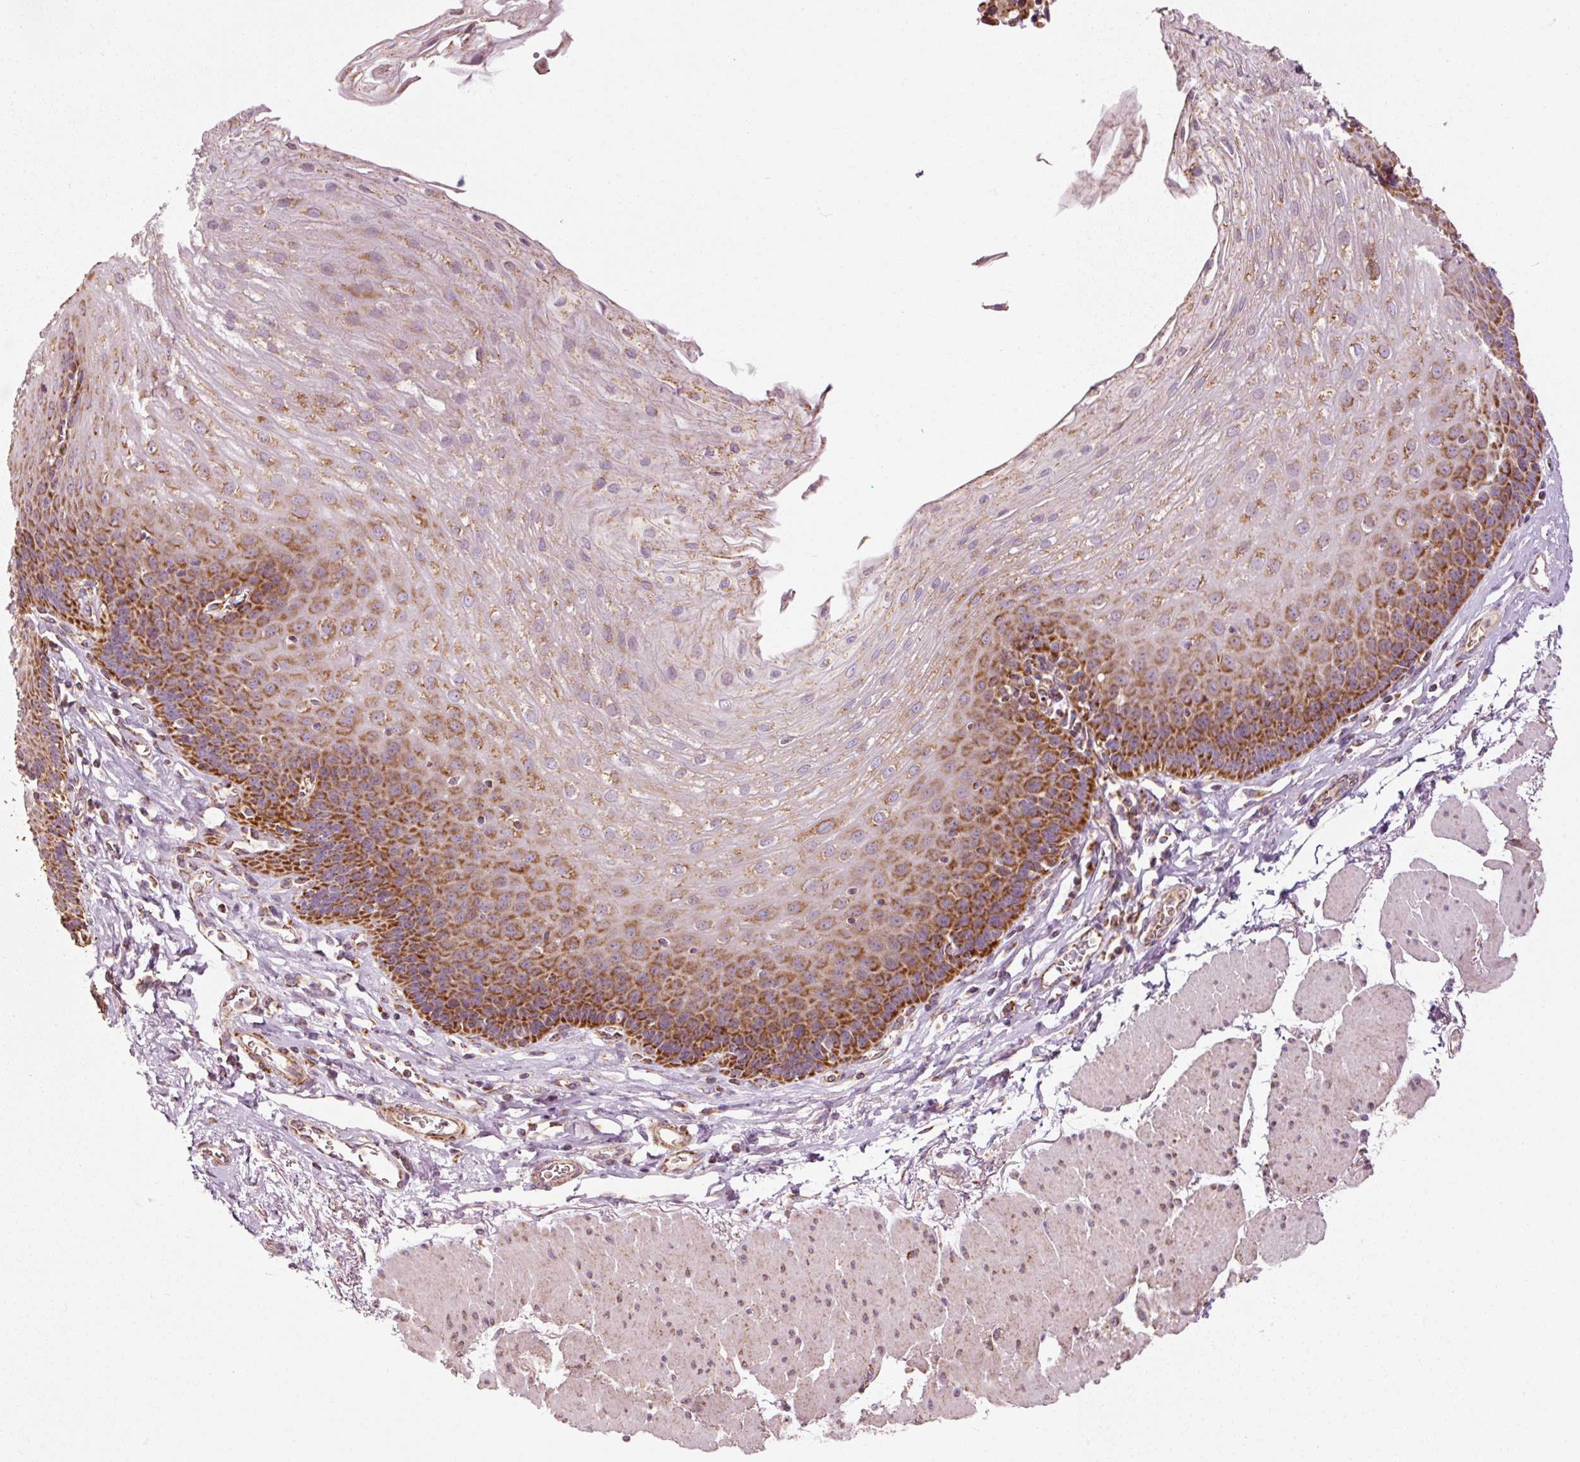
{"staining": {"intensity": "strong", "quantity": "25%-75%", "location": "cytoplasmic/membranous"}, "tissue": "esophagus", "cell_type": "Squamous epithelial cells", "image_type": "normal", "snomed": [{"axis": "morphology", "description": "Normal tissue, NOS"}, {"axis": "topography", "description": "Esophagus"}], "caption": "This image reveals normal esophagus stained with IHC to label a protein in brown. The cytoplasmic/membranous of squamous epithelial cells show strong positivity for the protein. Nuclei are counter-stained blue.", "gene": "NDUFB4", "patient": {"sex": "female", "age": 81}}